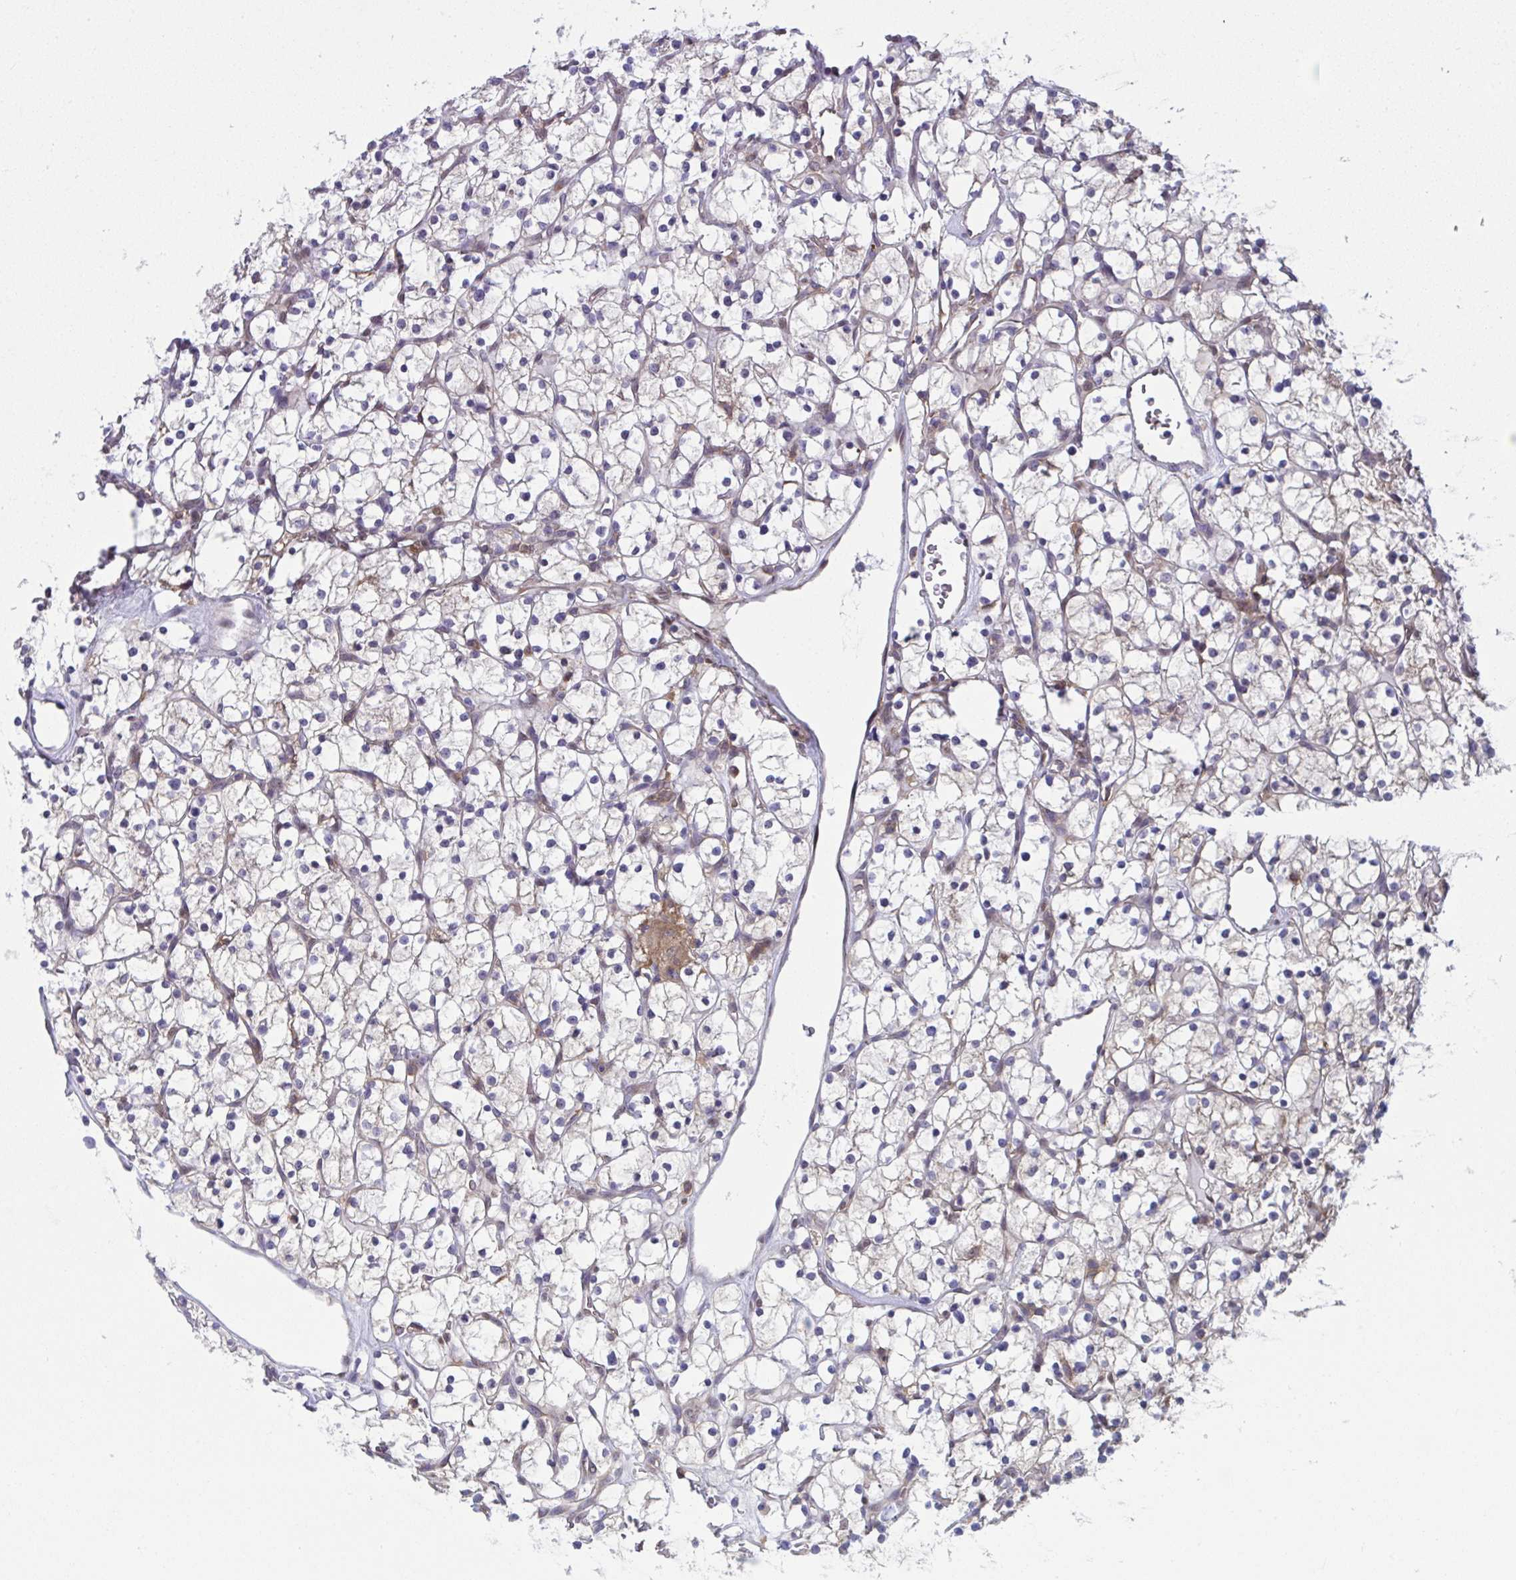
{"staining": {"intensity": "negative", "quantity": "none", "location": "none"}, "tissue": "renal cancer", "cell_type": "Tumor cells", "image_type": "cancer", "snomed": [{"axis": "morphology", "description": "Adenocarcinoma, NOS"}, {"axis": "topography", "description": "Kidney"}], "caption": "The micrograph demonstrates no significant positivity in tumor cells of adenocarcinoma (renal).", "gene": "ALDH16A1", "patient": {"sex": "female", "age": 64}}